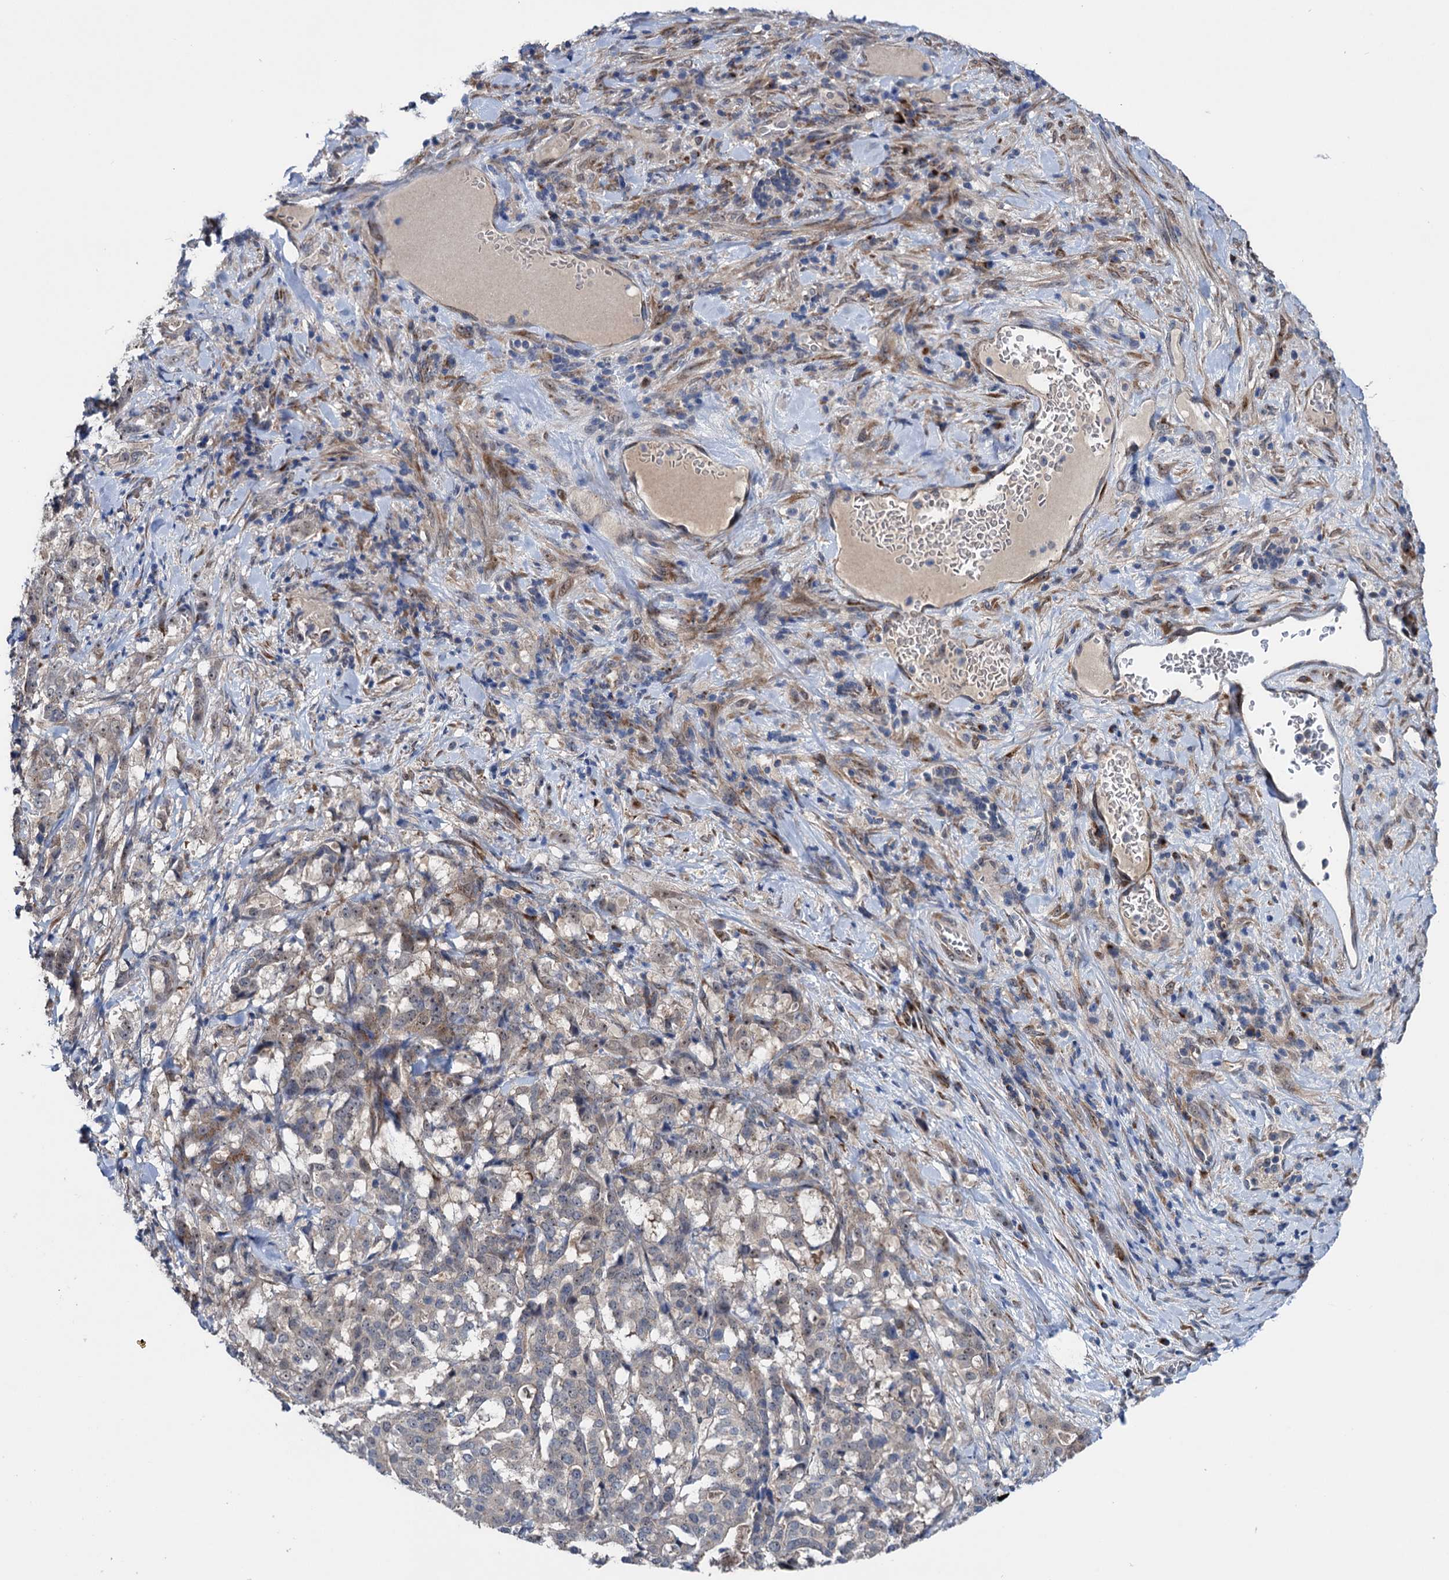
{"staining": {"intensity": "negative", "quantity": "none", "location": "none"}, "tissue": "stomach cancer", "cell_type": "Tumor cells", "image_type": "cancer", "snomed": [{"axis": "morphology", "description": "Adenocarcinoma, NOS"}, {"axis": "topography", "description": "Stomach"}], "caption": "Stomach adenocarcinoma was stained to show a protein in brown. There is no significant staining in tumor cells.", "gene": "EYA4", "patient": {"sex": "male", "age": 48}}